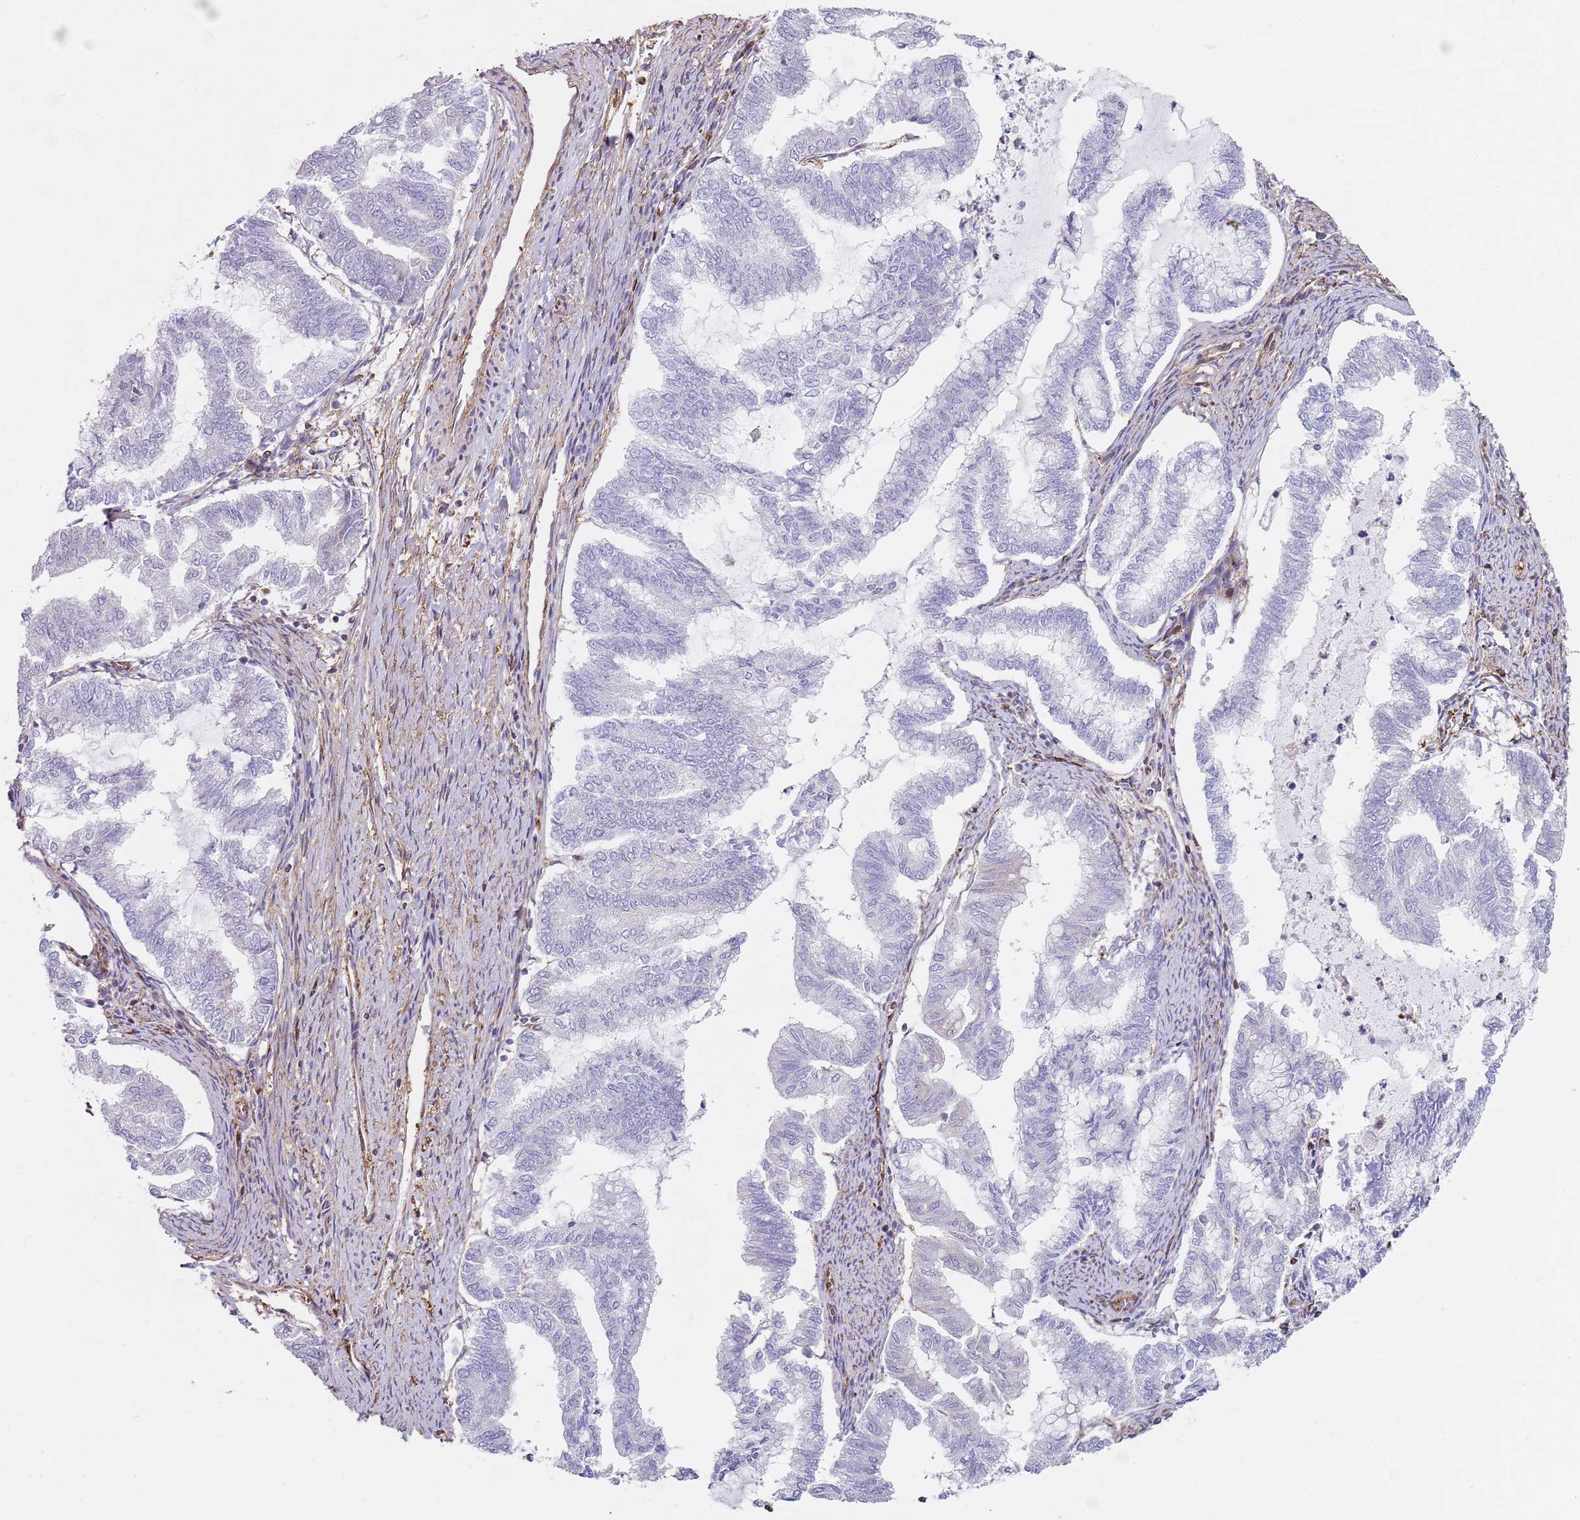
{"staining": {"intensity": "negative", "quantity": "none", "location": "none"}, "tissue": "endometrial cancer", "cell_type": "Tumor cells", "image_type": "cancer", "snomed": [{"axis": "morphology", "description": "Adenocarcinoma, NOS"}, {"axis": "topography", "description": "Endometrium"}], "caption": "Endometrial cancer (adenocarcinoma) was stained to show a protein in brown. There is no significant staining in tumor cells. Brightfield microscopy of immunohistochemistry (IHC) stained with DAB (brown) and hematoxylin (blue), captured at high magnification.", "gene": "GNAI3", "patient": {"sex": "female", "age": 79}}